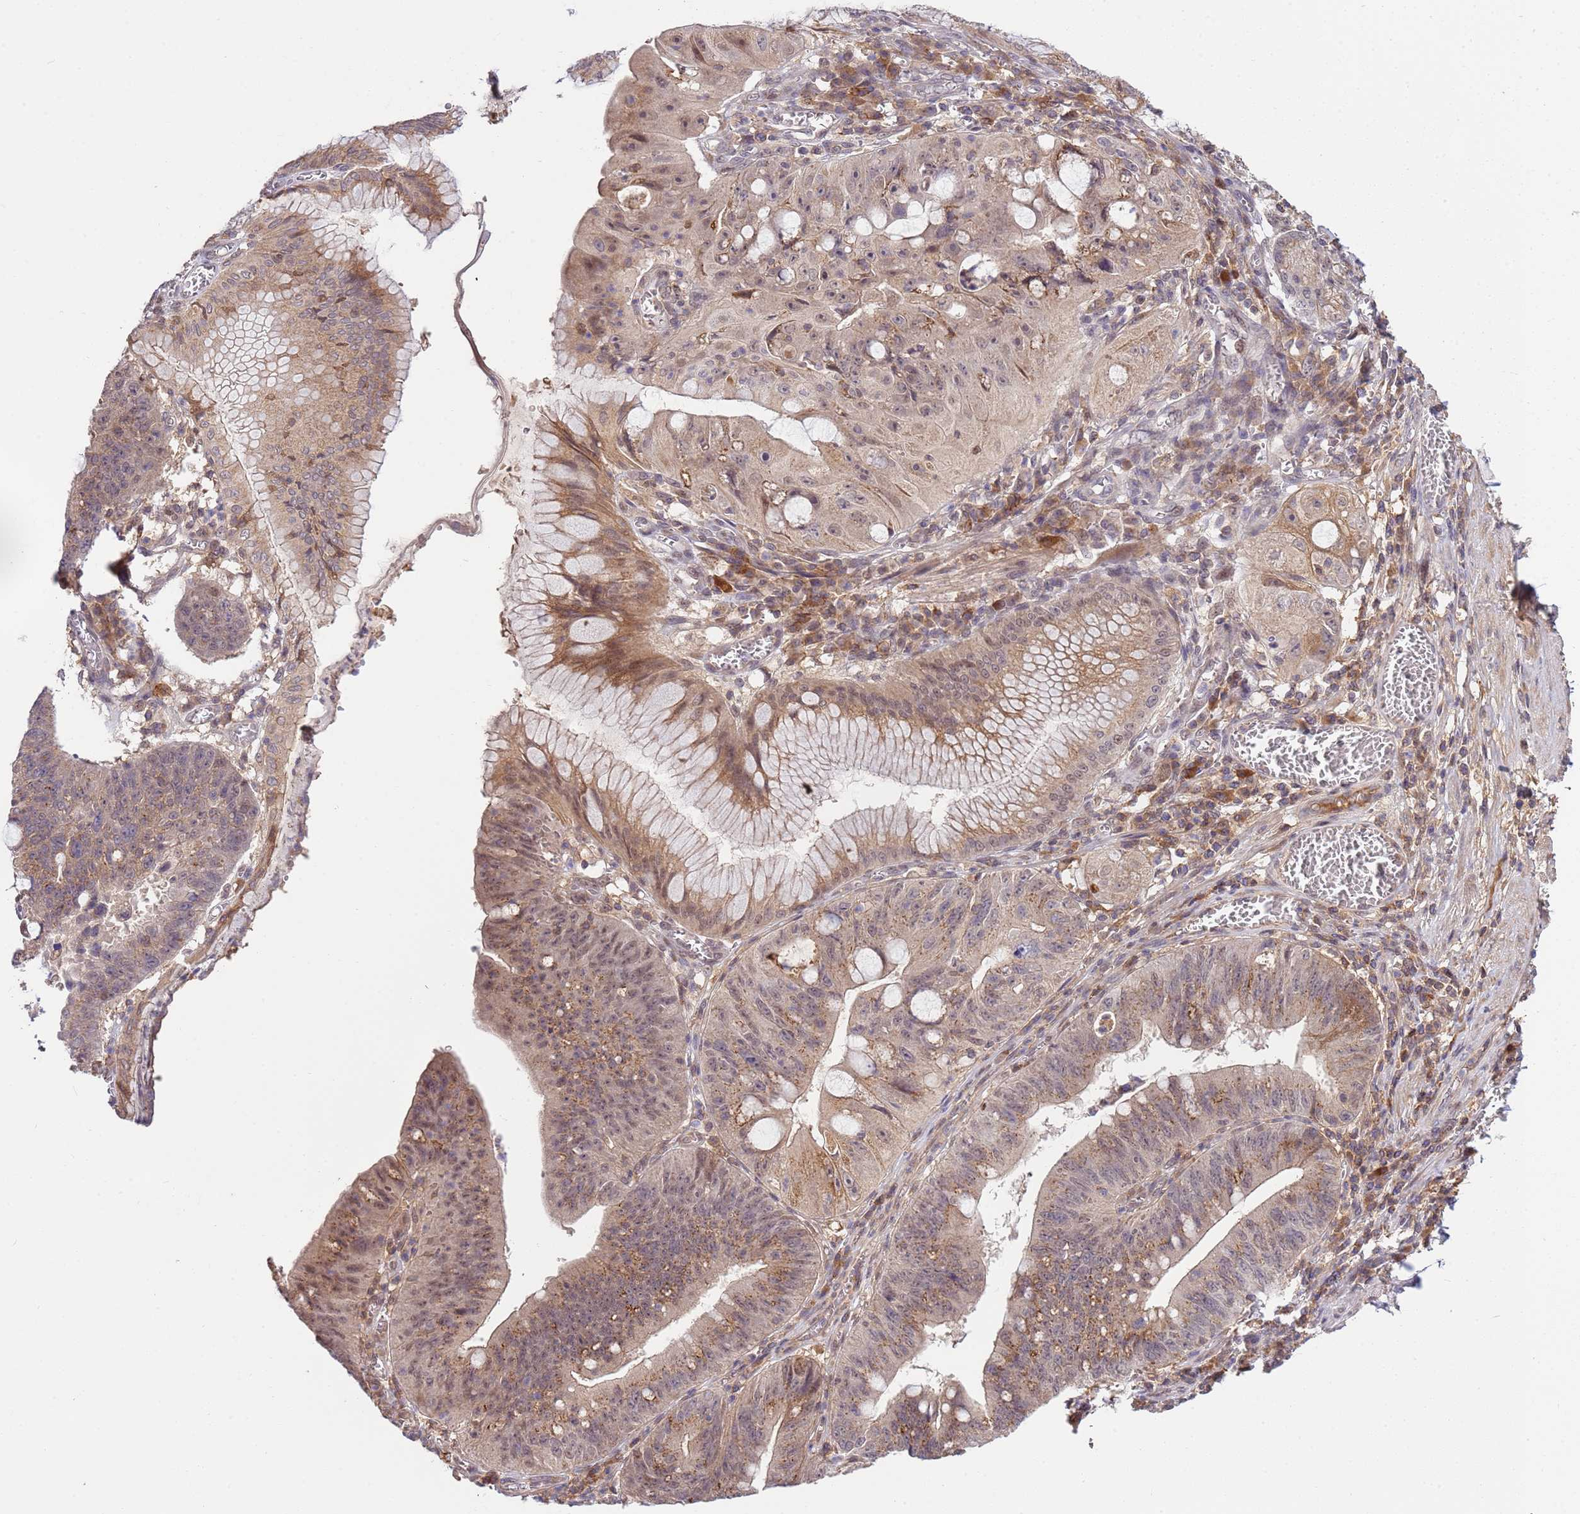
{"staining": {"intensity": "strong", "quantity": "<25%", "location": "cytoplasmic/membranous"}, "tissue": "stomach cancer", "cell_type": "Tumor cells", "image_type": "cancer", "snomed": [{"axis": "morphology", "description": "Adenocarcinoma, NOS"}, {"axis": "topography", "description": "Stomach"}], "caption": "Stomach cancer stained for a protein (brown) exhibits strong cytoplasmic/membranous positive staining in about <25% of tumor cells.", "gene": "ZNF624", "patient": {"sex": "male", "age": 59}}